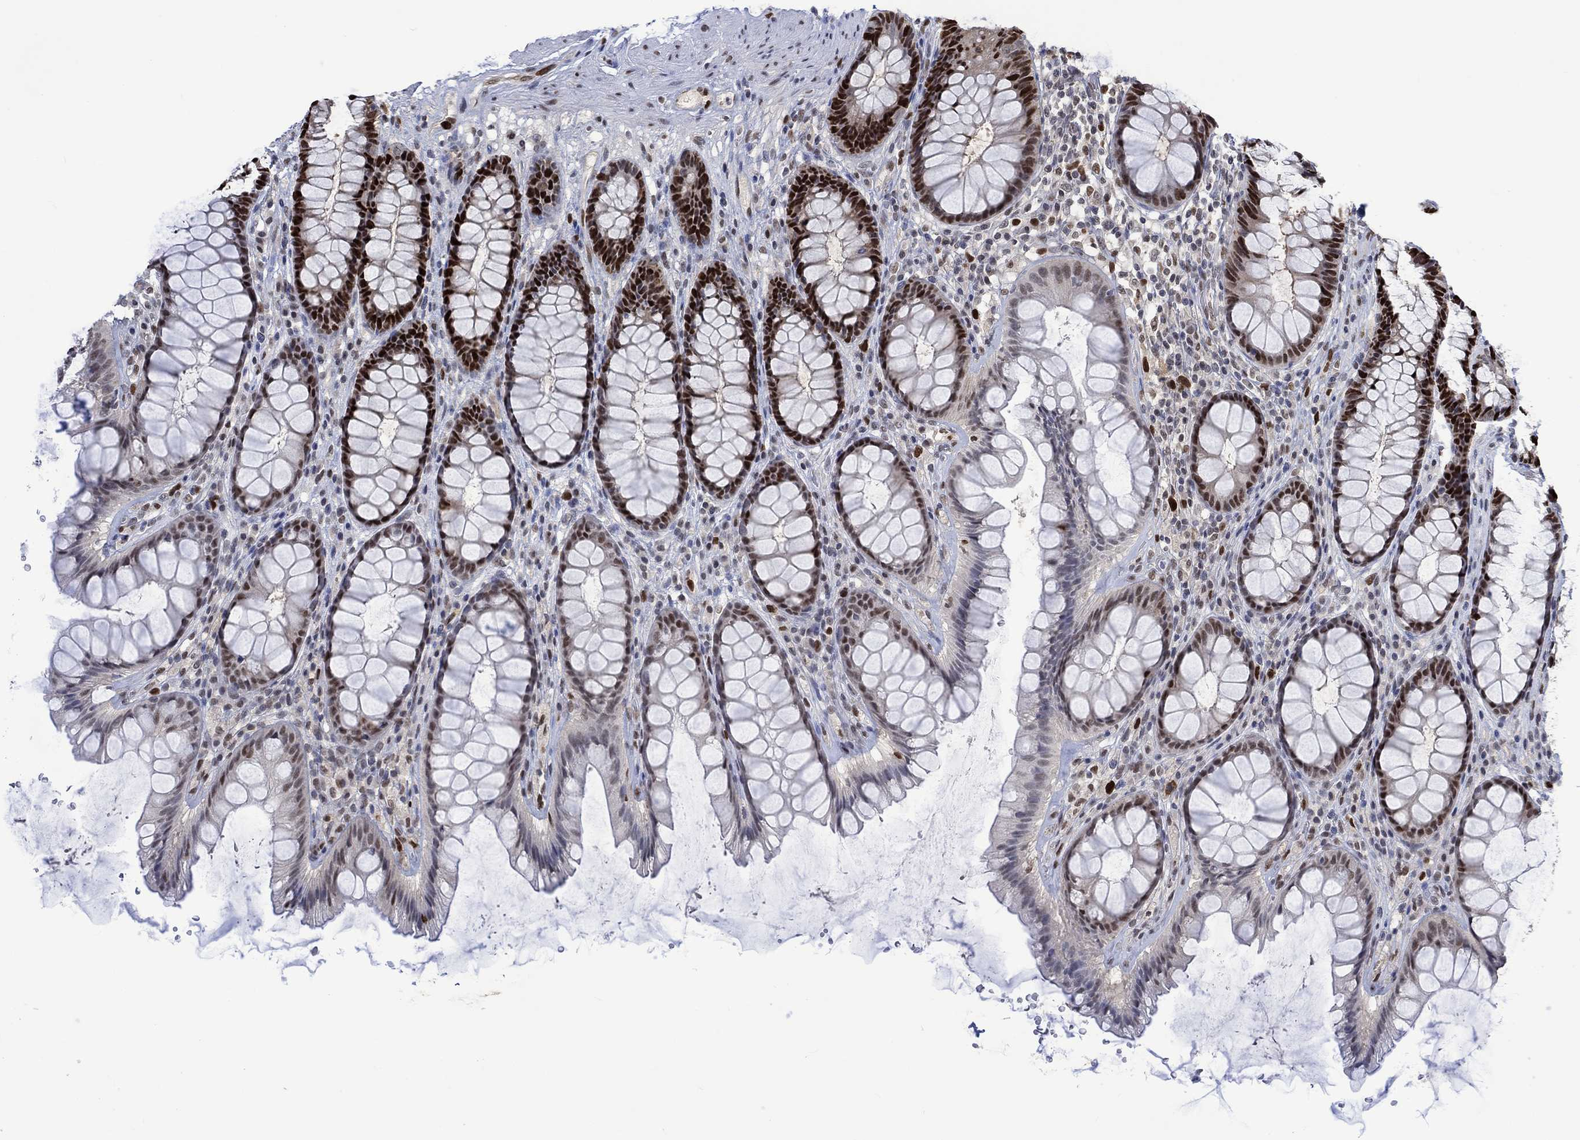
{"staining": {"intensity": "moderate", "quantity": "25%-75%", "location": "nuclear"}, "tissue": "rectum", "cell_type": "Glandular cells", "image_type": "normal", "snomed": [{"axis": "morphology", "description": "Normal tissue, NOS"}, {"axis": "topography", "description": "Rectum"}], "caption": "Immunohistochemistry (DAB (3,3'-diaminobenzidine)) staining of normal human rectum shows moderate nuclear protein positivity in about 25%-75% of glandular cells.", "gene": "RAD54L2", "patient": {"sex": "male", "age": 72}}